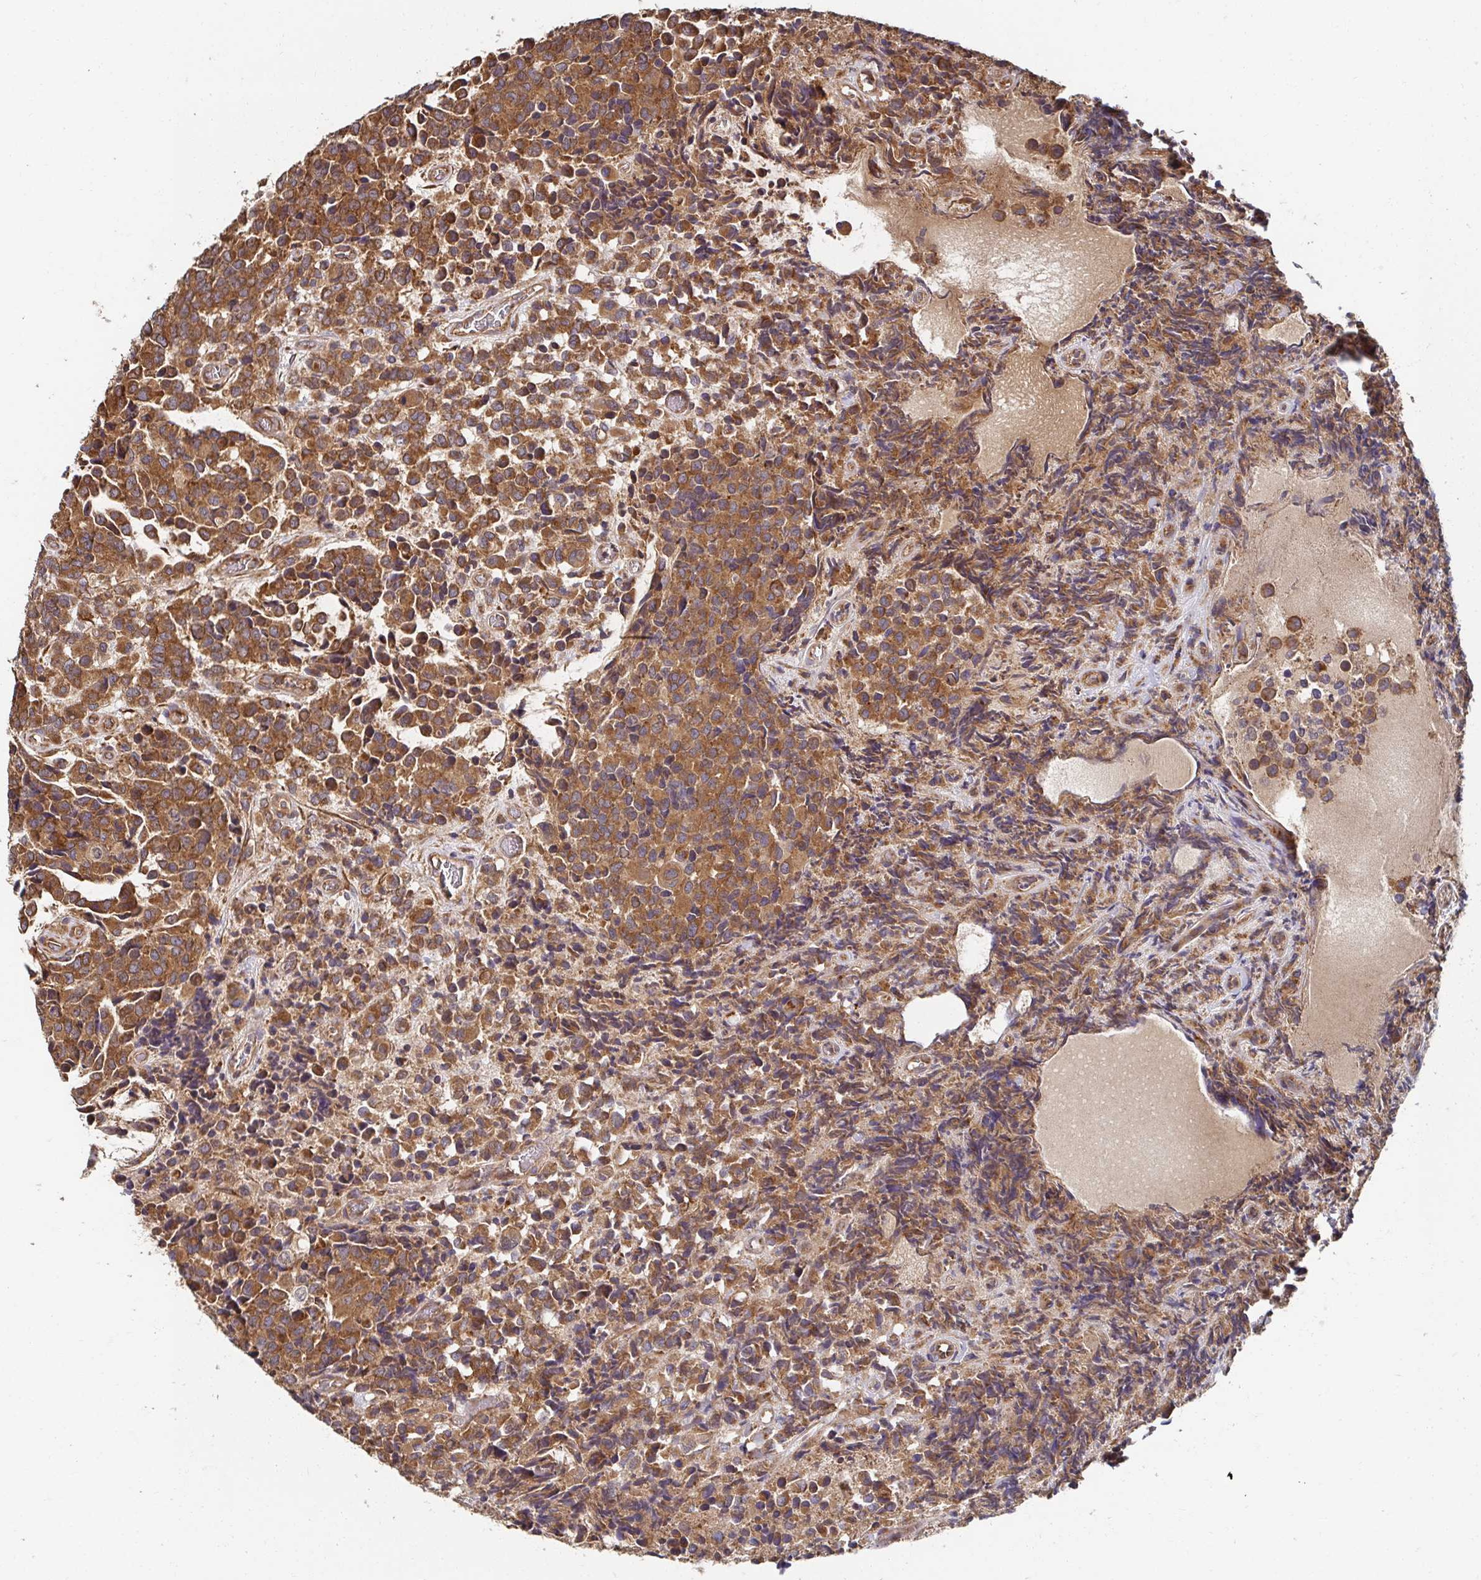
{"staining": {"intensity": "moderate", "quantity": ">75%", "location": "cytoplasmic/membranous"}, "tissue": "glioma", "cell_type": "Tumor cells", "image_type": "cancer", "snomed": [{"axis": "morphology", "description": "Glioma, malignant, High grade"}, {"axis": "topography", "description": "Brain"}], "caption": "Immunohistochemistry (IHC) (DAB) staining of human high-grade glioma (malignant) exhibits moderate cytoplasmic/membranous protein expression in approximately >75% of tumor cells.", "gene": "APBB1", "patient": {"sex": "male", "age": 39}}